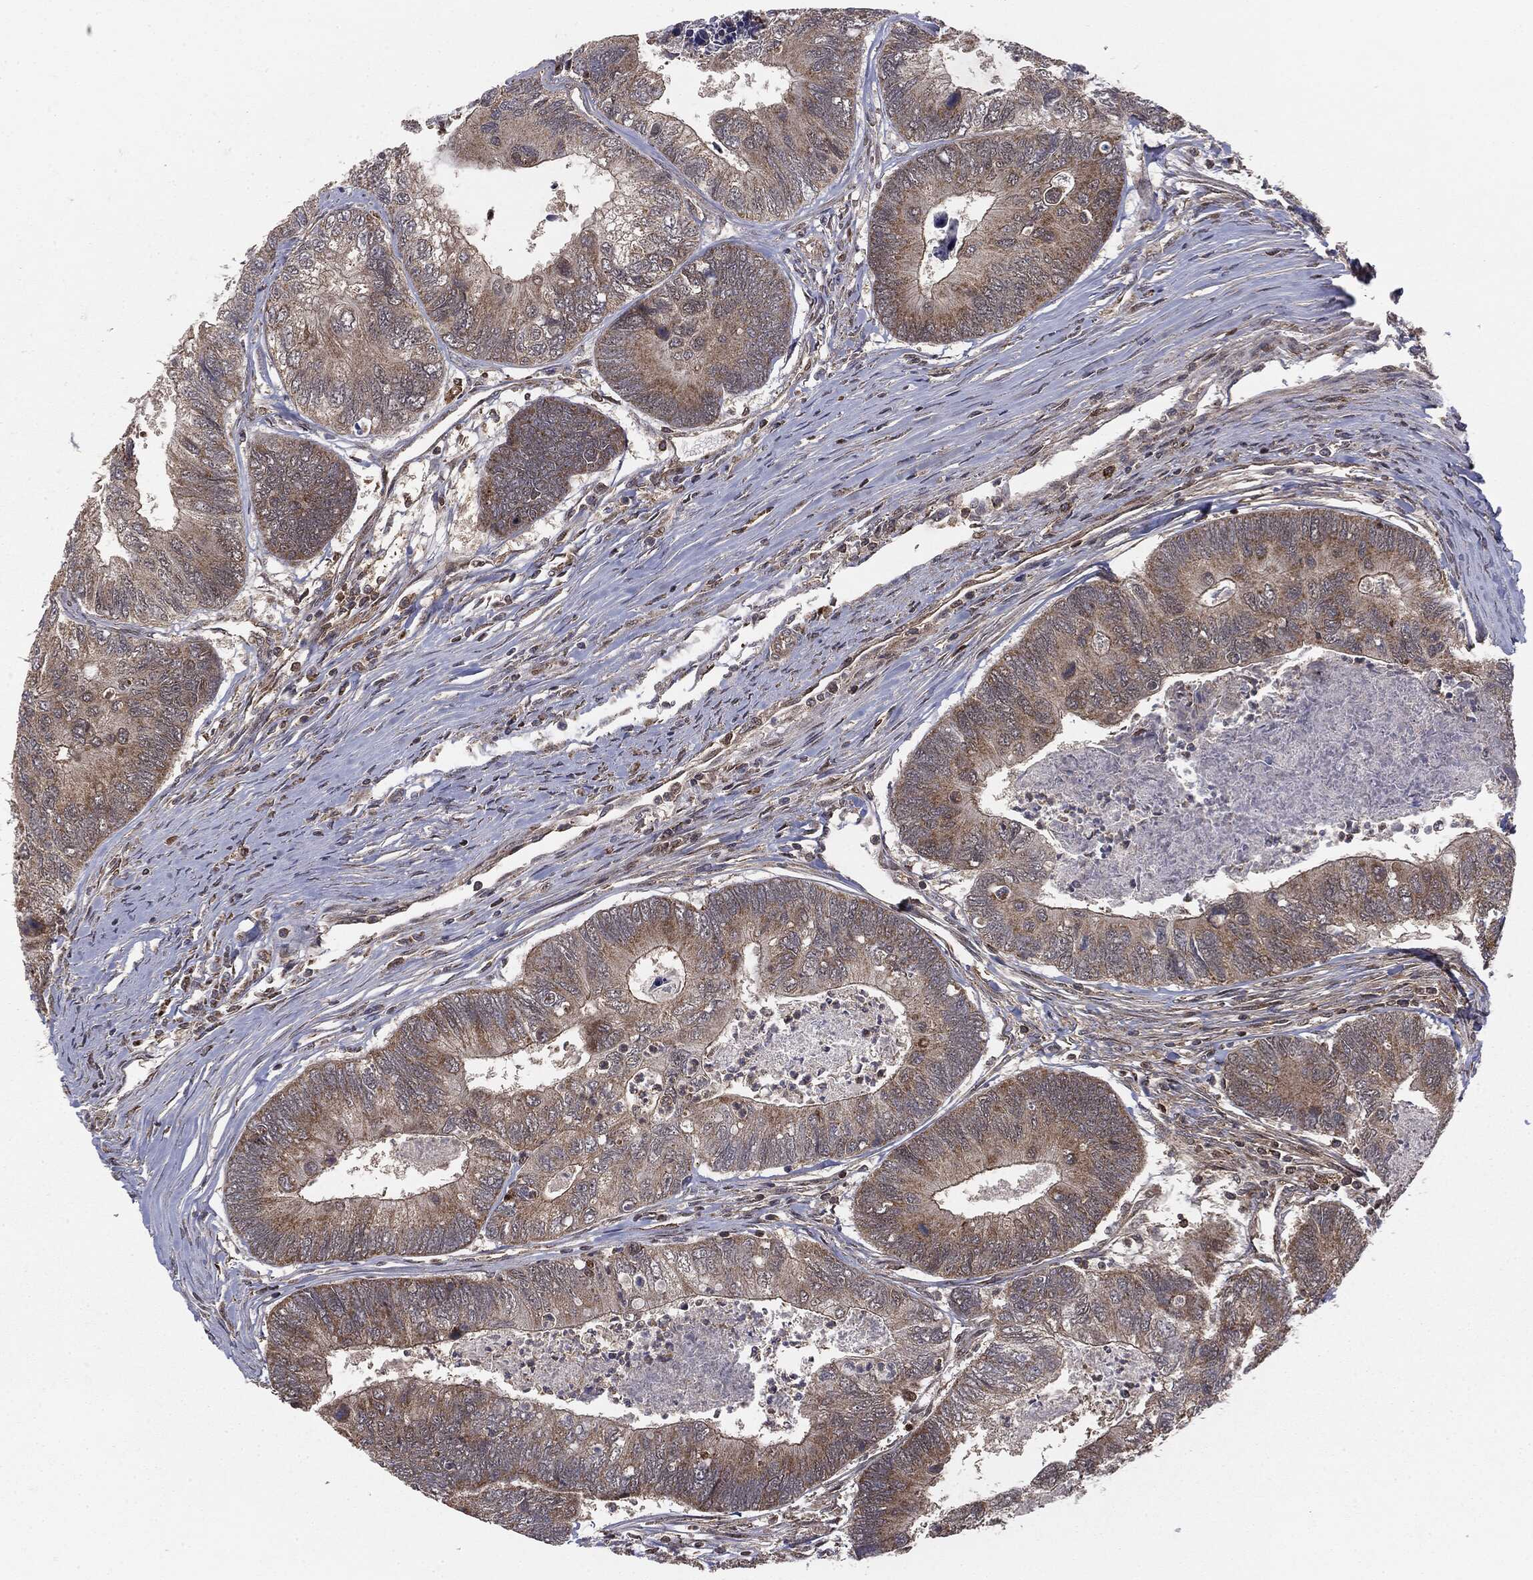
{"staining": {"intensity": "moderate", "quantity": ">75%", "location": "cytoplasmic/membranous"}, "tissue": "colorectal cancer", "cell_type": "Tumor cells", "image_type": "cancer", "snomed": [{"axis": "morphology", "description": "Adenocarcinoma, NOS"}, {"axis": "topography", "description": "Colon"}], "caption": "Immunohistochemistry (IHC) photomicrograph of neoplastic tissue: colorectal adenocarcinoma stained using IHC demonstrates medium levels of moderate protein expression localized specifically in the cytoplasmic/membranous of tumor cells, appearing as a cytoplasmic/membranous brown color.", "gene": "MTOR", "patient": {"sex": "female", "age": 67}}